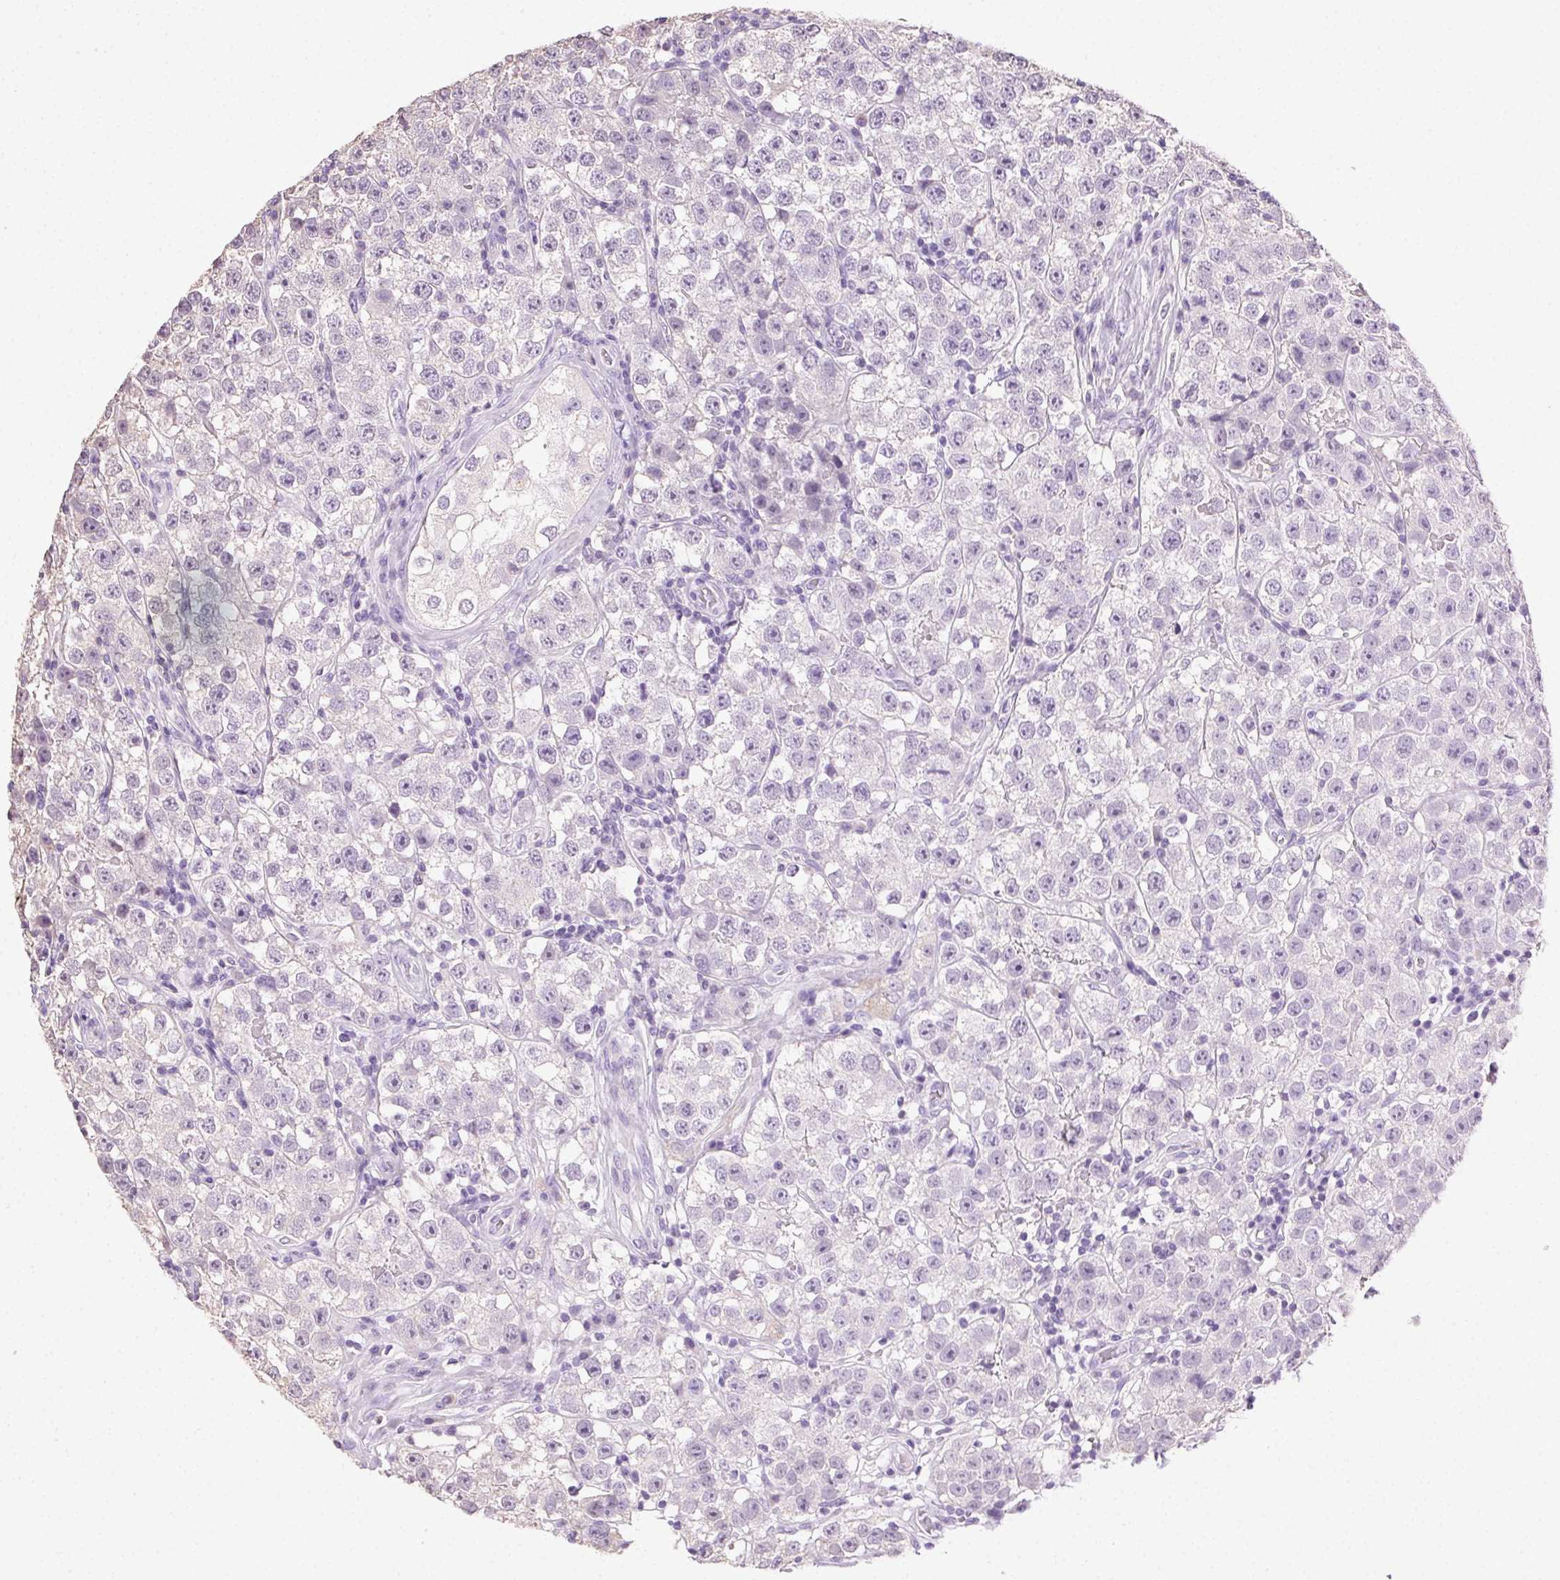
{"staining": {"intensity": "negative", "quantity": "none", "location": "none"}, "tissue": "testis cancer", "cell_type": "Tumor cells", "image_type": "cancer", "snomed": [{"axis": "morphology", "description": "Seminoma, NOS"}, {"axis": "topography", "description": "Testis"}], "caption": "Immunohistochemical staining of human testis seminoma exhibits no significant positivity in tumor cells.", "gene": "SYCE2", "patient": {"sex": "male", "age": 34}}